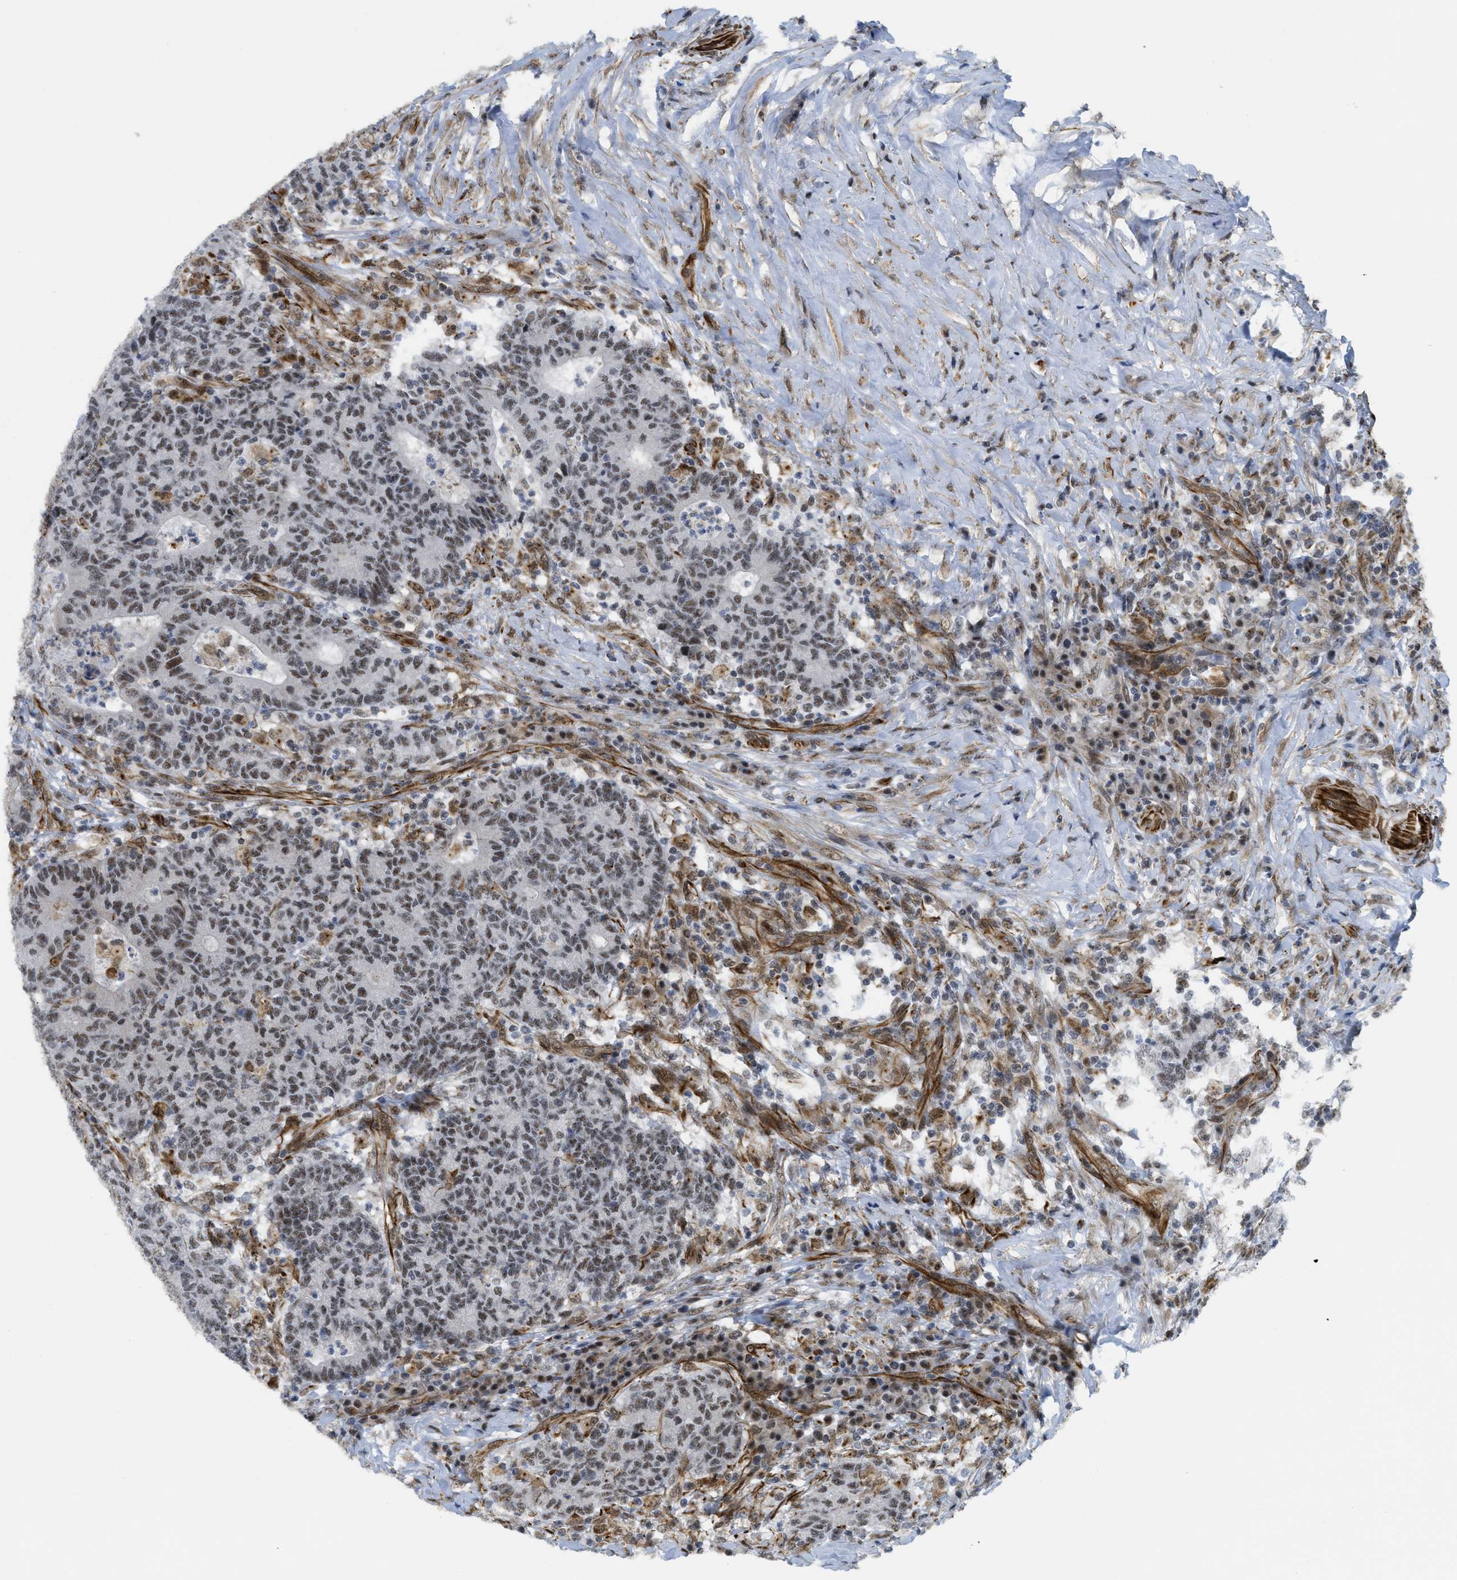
{"staining": {"intensity": "weak", "quantity": "25%-75%", "location": "nuclear"}, "tissue": "colorectal cancer", "cell_type": "Tumor cells", "image_type": "cancer", "snomed": [{"axis": "morphology", "description": "Normal tissue, NOS"}, {"axis": "morphology", "description": "Adenocarcinoma, NOS"}, {"axis": "topography", "description": "Colon"}], "caption": "IHC (DAB (3,3'-diaminobenzidine)) staining of human adenocarcinoma (colorectal) exhibits weak nuclear protein staining in about 25%-75% of tumor cells.", "gene": "LRRC8B", "patient": {"sex": "female", "age": 75}}